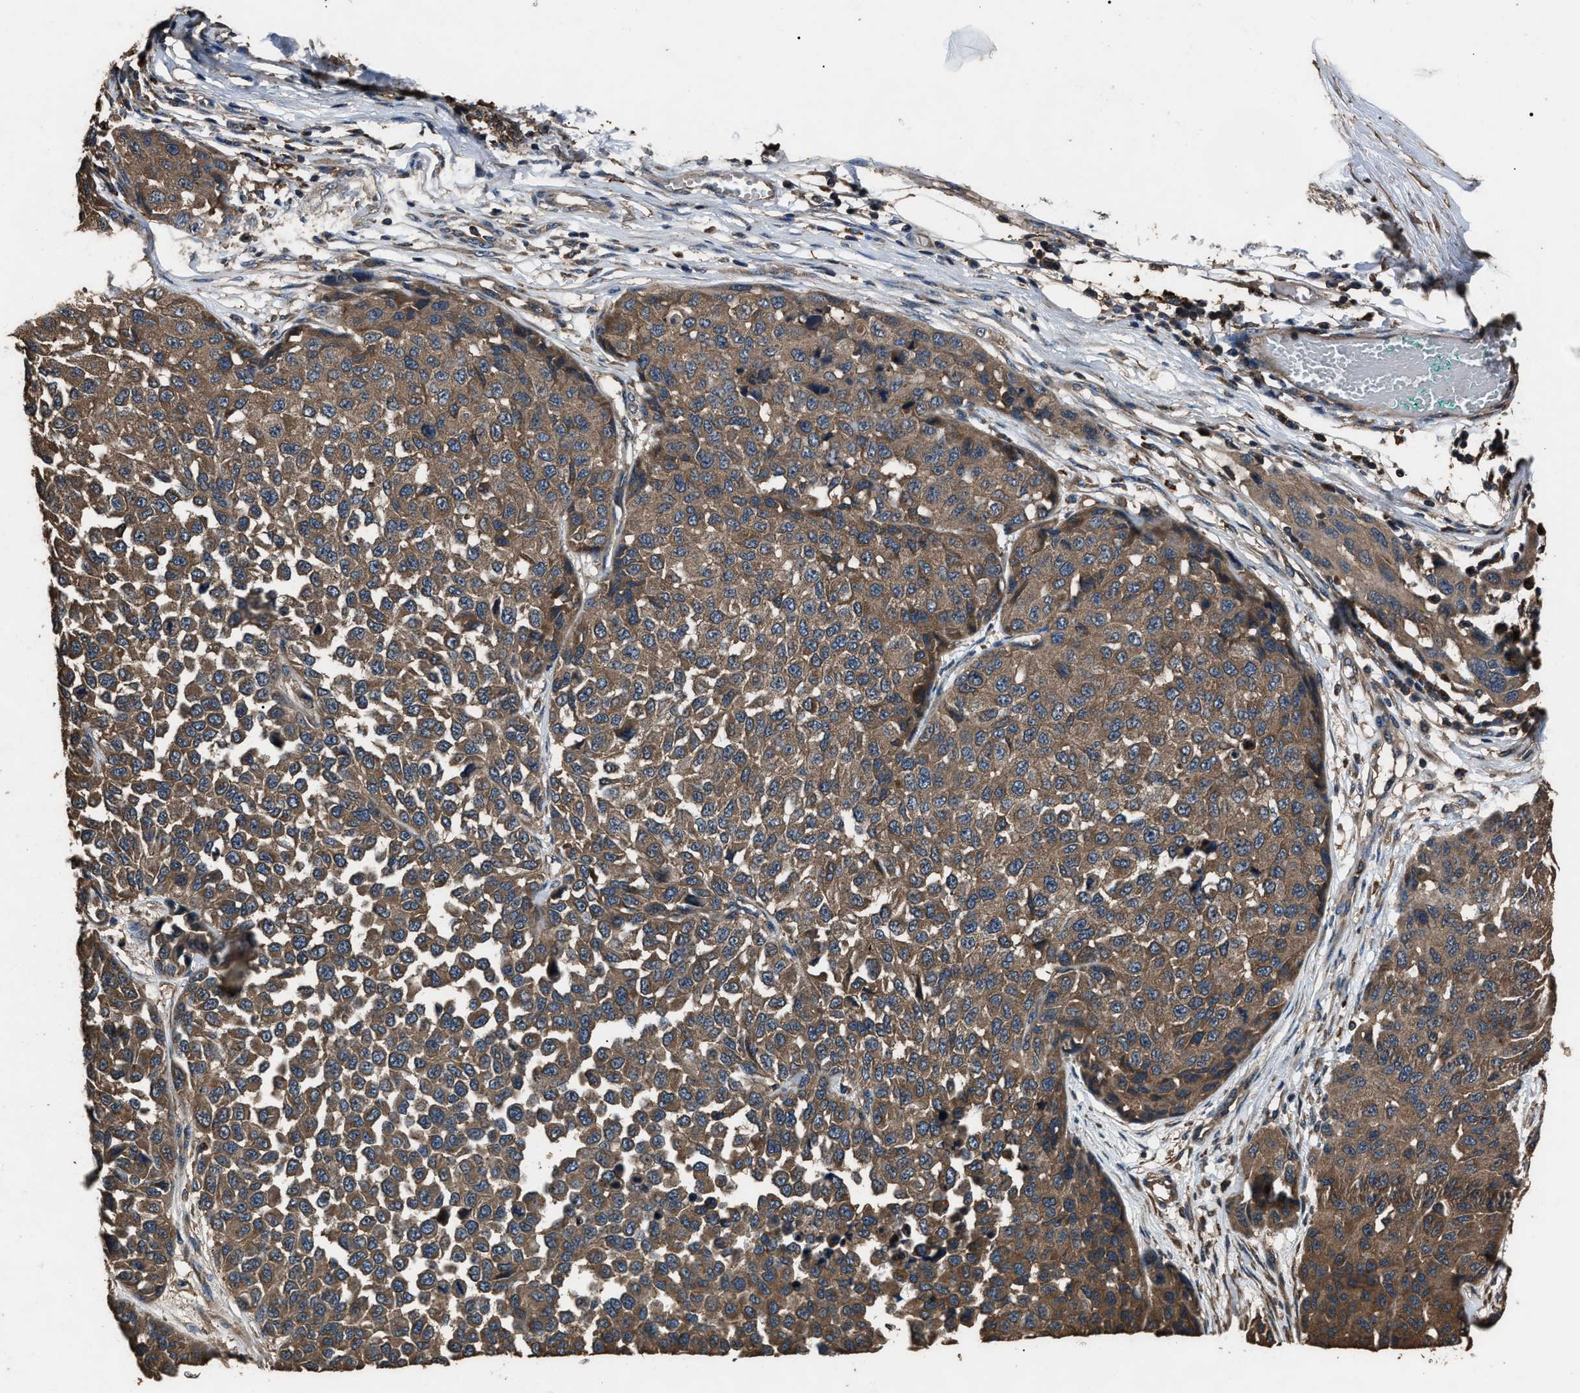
{"staining": {"intensity": "moderate", "quantity": ">75%", "location": "cytoplasmic/membranous"}, "tissue": "melanoma", "cell_type": "Tumor cells", "image_type": "cancer", "snomed": [{"axis": "morphology", "description": "Normal tissue, NOS"}, {"axis": "morphology", "description": "Malignant melanoma, NOS"}, {"axis": "topography", "description": "Skin"}], "caption": "Protein expression analysis of melanoma displays moderate cytoplasmic/membranous expression in about >75% of tumor cells.", "gene": "RNF216", "patient": {"sex": "male", "age": 62}}